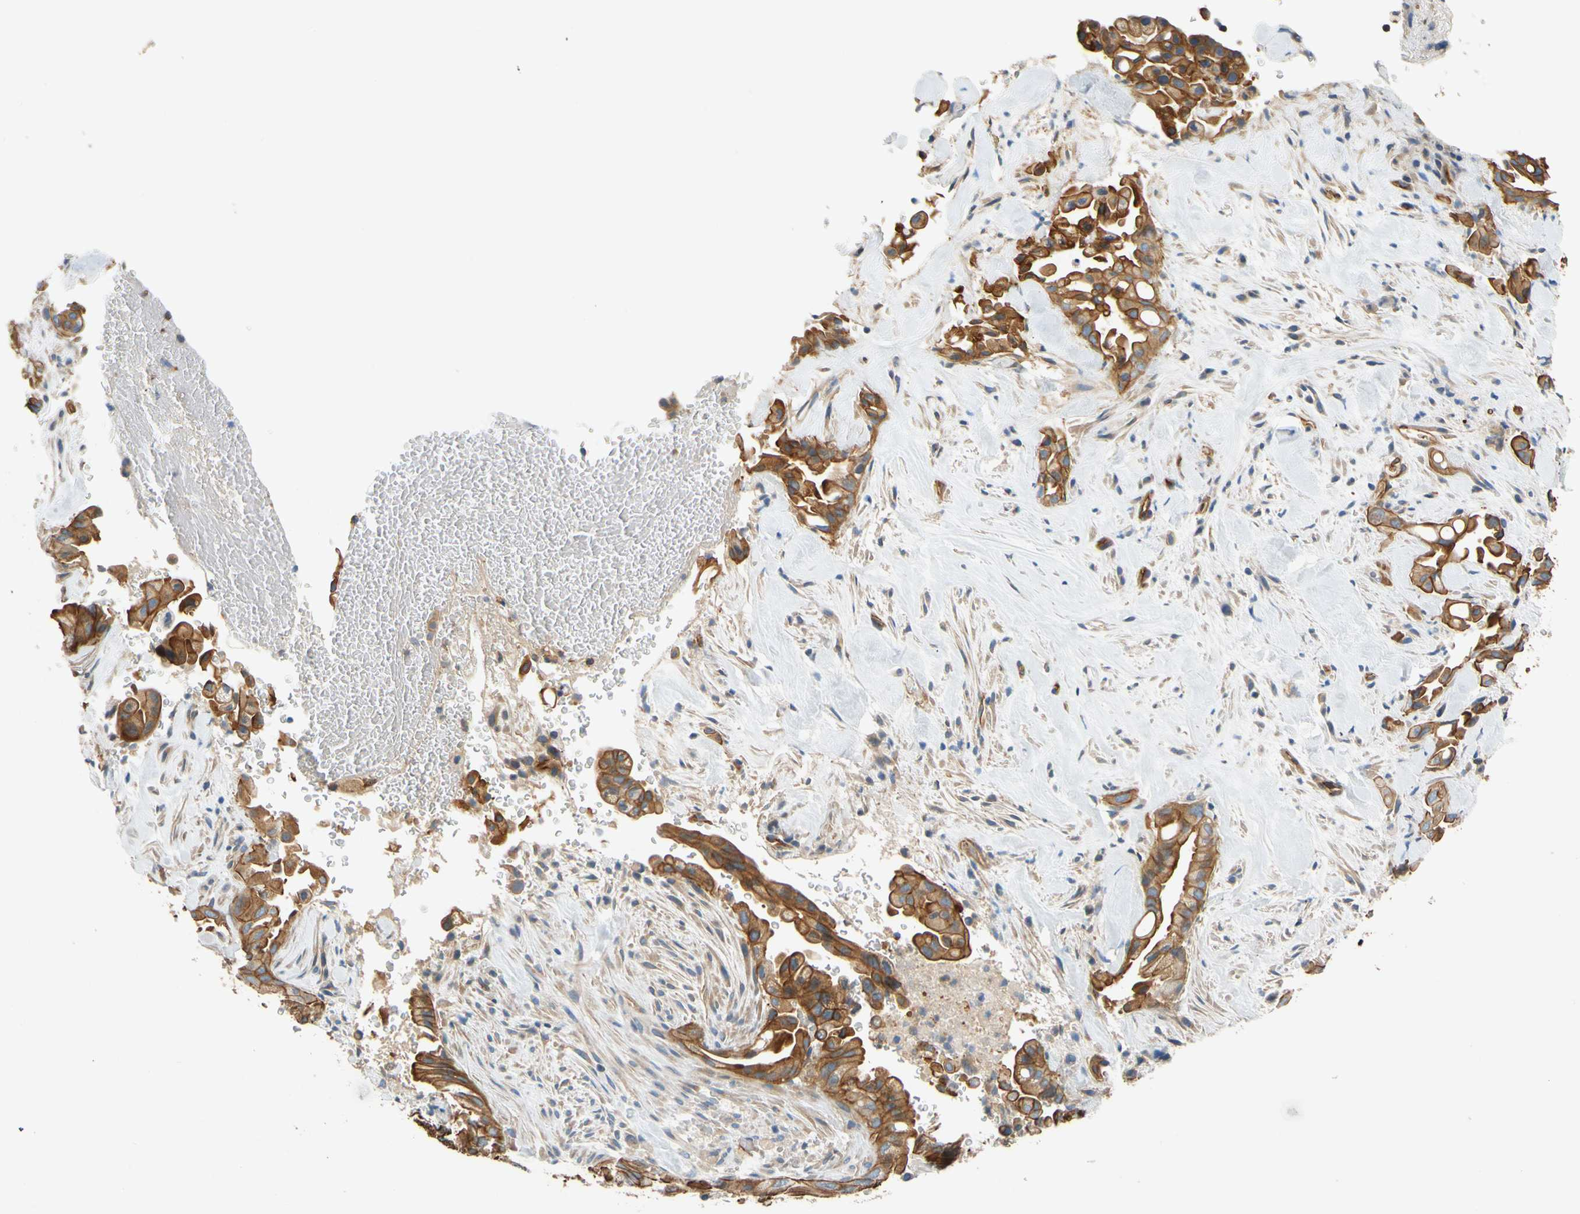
{"staining": {"intensity": "strong", "quantity": ">75%", "location": "cytoplasmic/membranous"}, "tissue": "liver cancer", "cell_type": "Tumor cells", "image_type": "cancer", "snomed": [{"axis": "morphology", "description": "Cholangiocarcinoma"}, {"axis": "topography", "description": "Liver"}], "caption": "Protein positivity by immunohistochemistry (IHC) displays strong cytoplasmic/membranous positivity in approximately >75% of tumor cells in cholangiocarcinoma (liver).", "gene": "SPTAN1", "patient": {"sex": "female", "age": 68}}